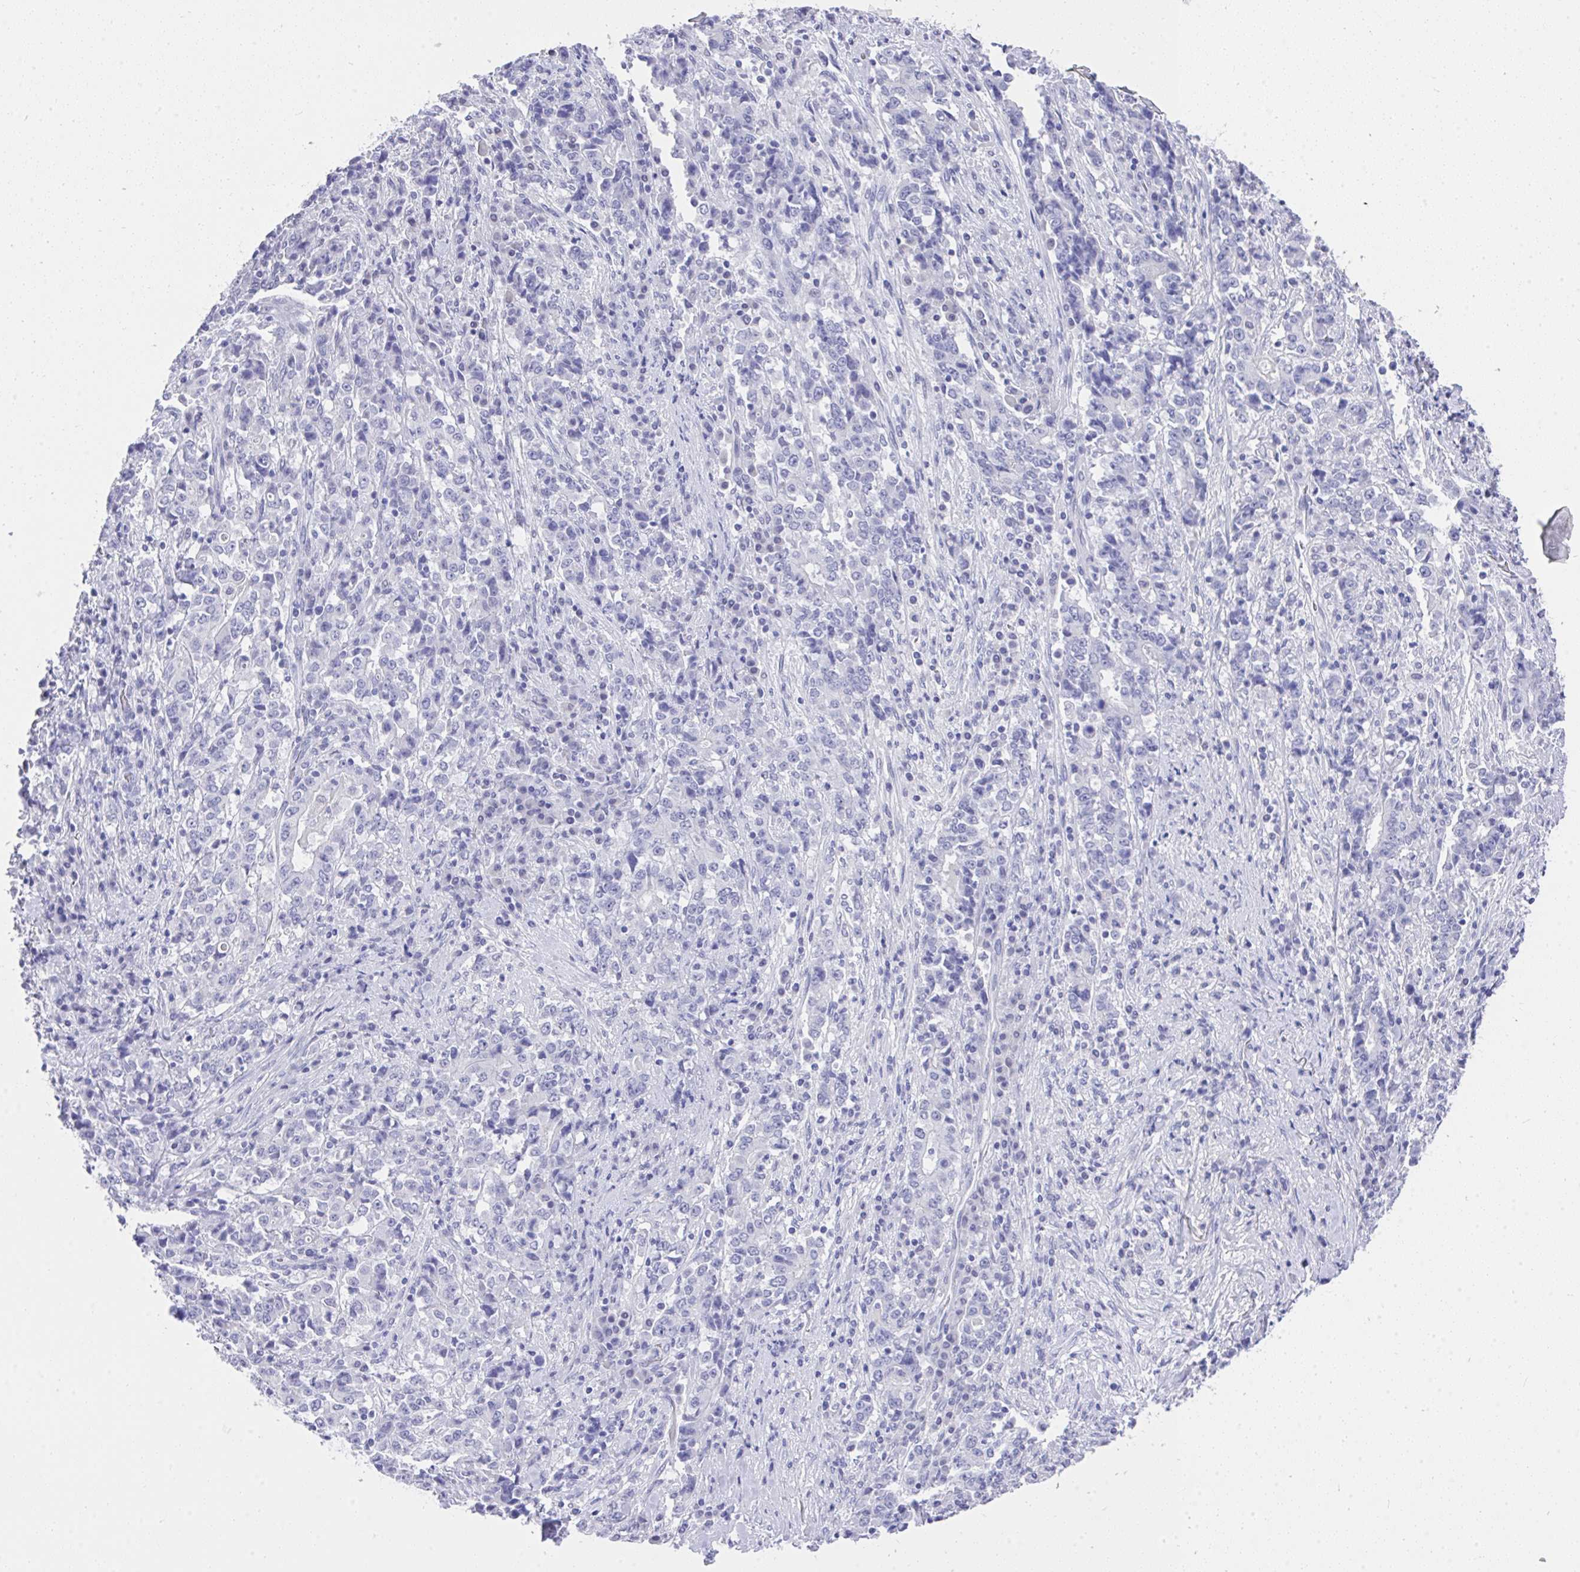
{"staining": {"intensity": "negative", "quantity": "none", "location": "none"}, "tissue": "stomach cancer", "cell_type": "Tumor cells", "image_type": "cancer", "snomed": [{"axis": "morphology", "description": "Normal tissue, NOS"}, {"axis": "morphology", "description": "Adenocarcinoma, NOS"}, {"axis": "topography", "description": "Stomach, upper"}, {"axis": "topography", "description": "Stomach"}], "caption": "This is an immunohistochemistry photomicrograph of stomach cancer (adenocarcinoma). There is no positivity in tumor cells.", "gene": "MS4A12", "patient": {"sex": "male", "age": 59}}